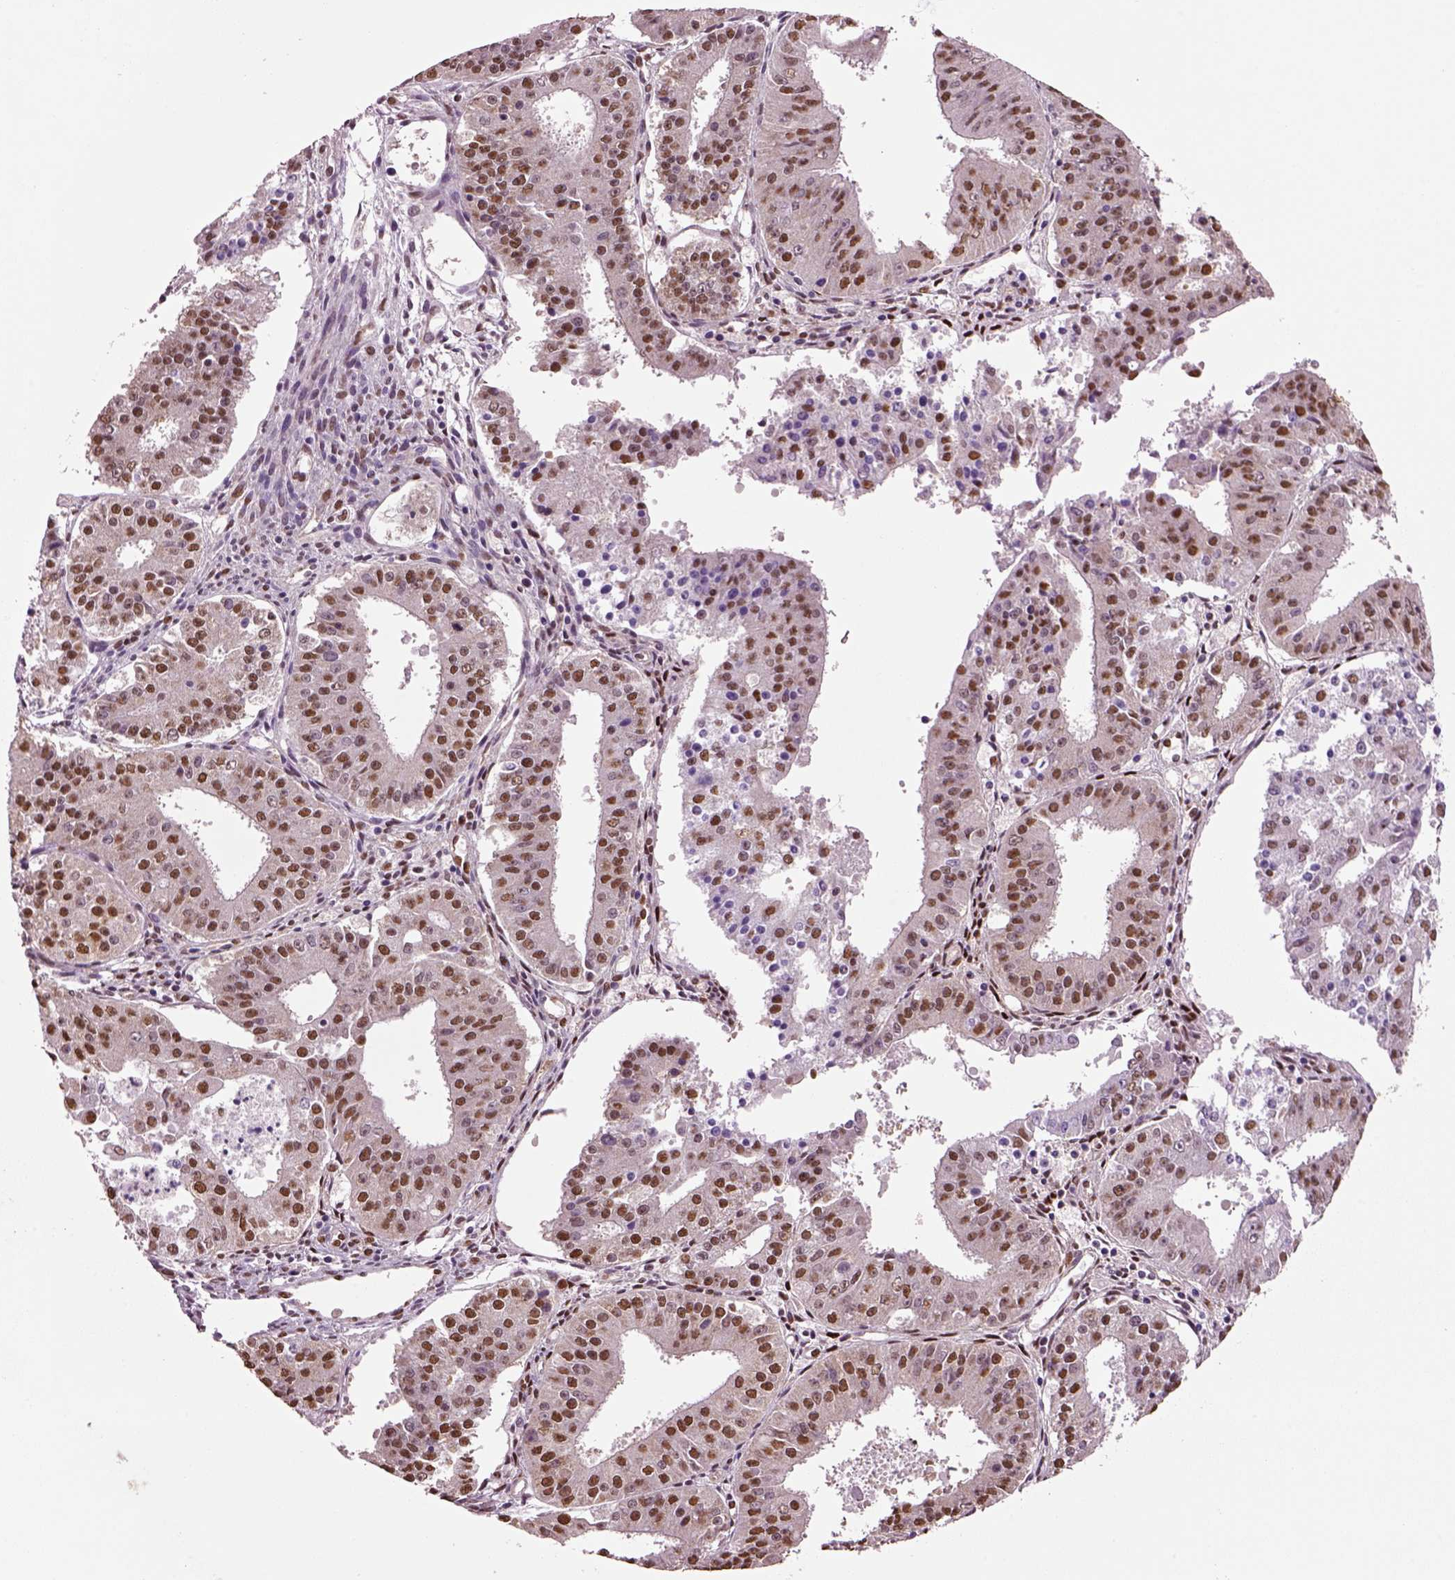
{"staining": {"intensity": "moderate", "quantity": ">75%", "location": "nuclear"}, "tissue": "ovarian cancer", "cell_type": "Tumor cells", "image_type": "cancer", "snomed": [{"axis": "morphology", "description": "Carcinoma, endometroid"}, {"axis": "topography", "description": "Ovary"}], "caption": "Immunohistochemistry photomicrograph of human ovarian cancer stained for a protein (brown), which exhibits medium levels of moderate nuclear staining in about >75% of tumor cells.", "gene": "DDX3X", "patient": {"sex": "female", "age": 42}}